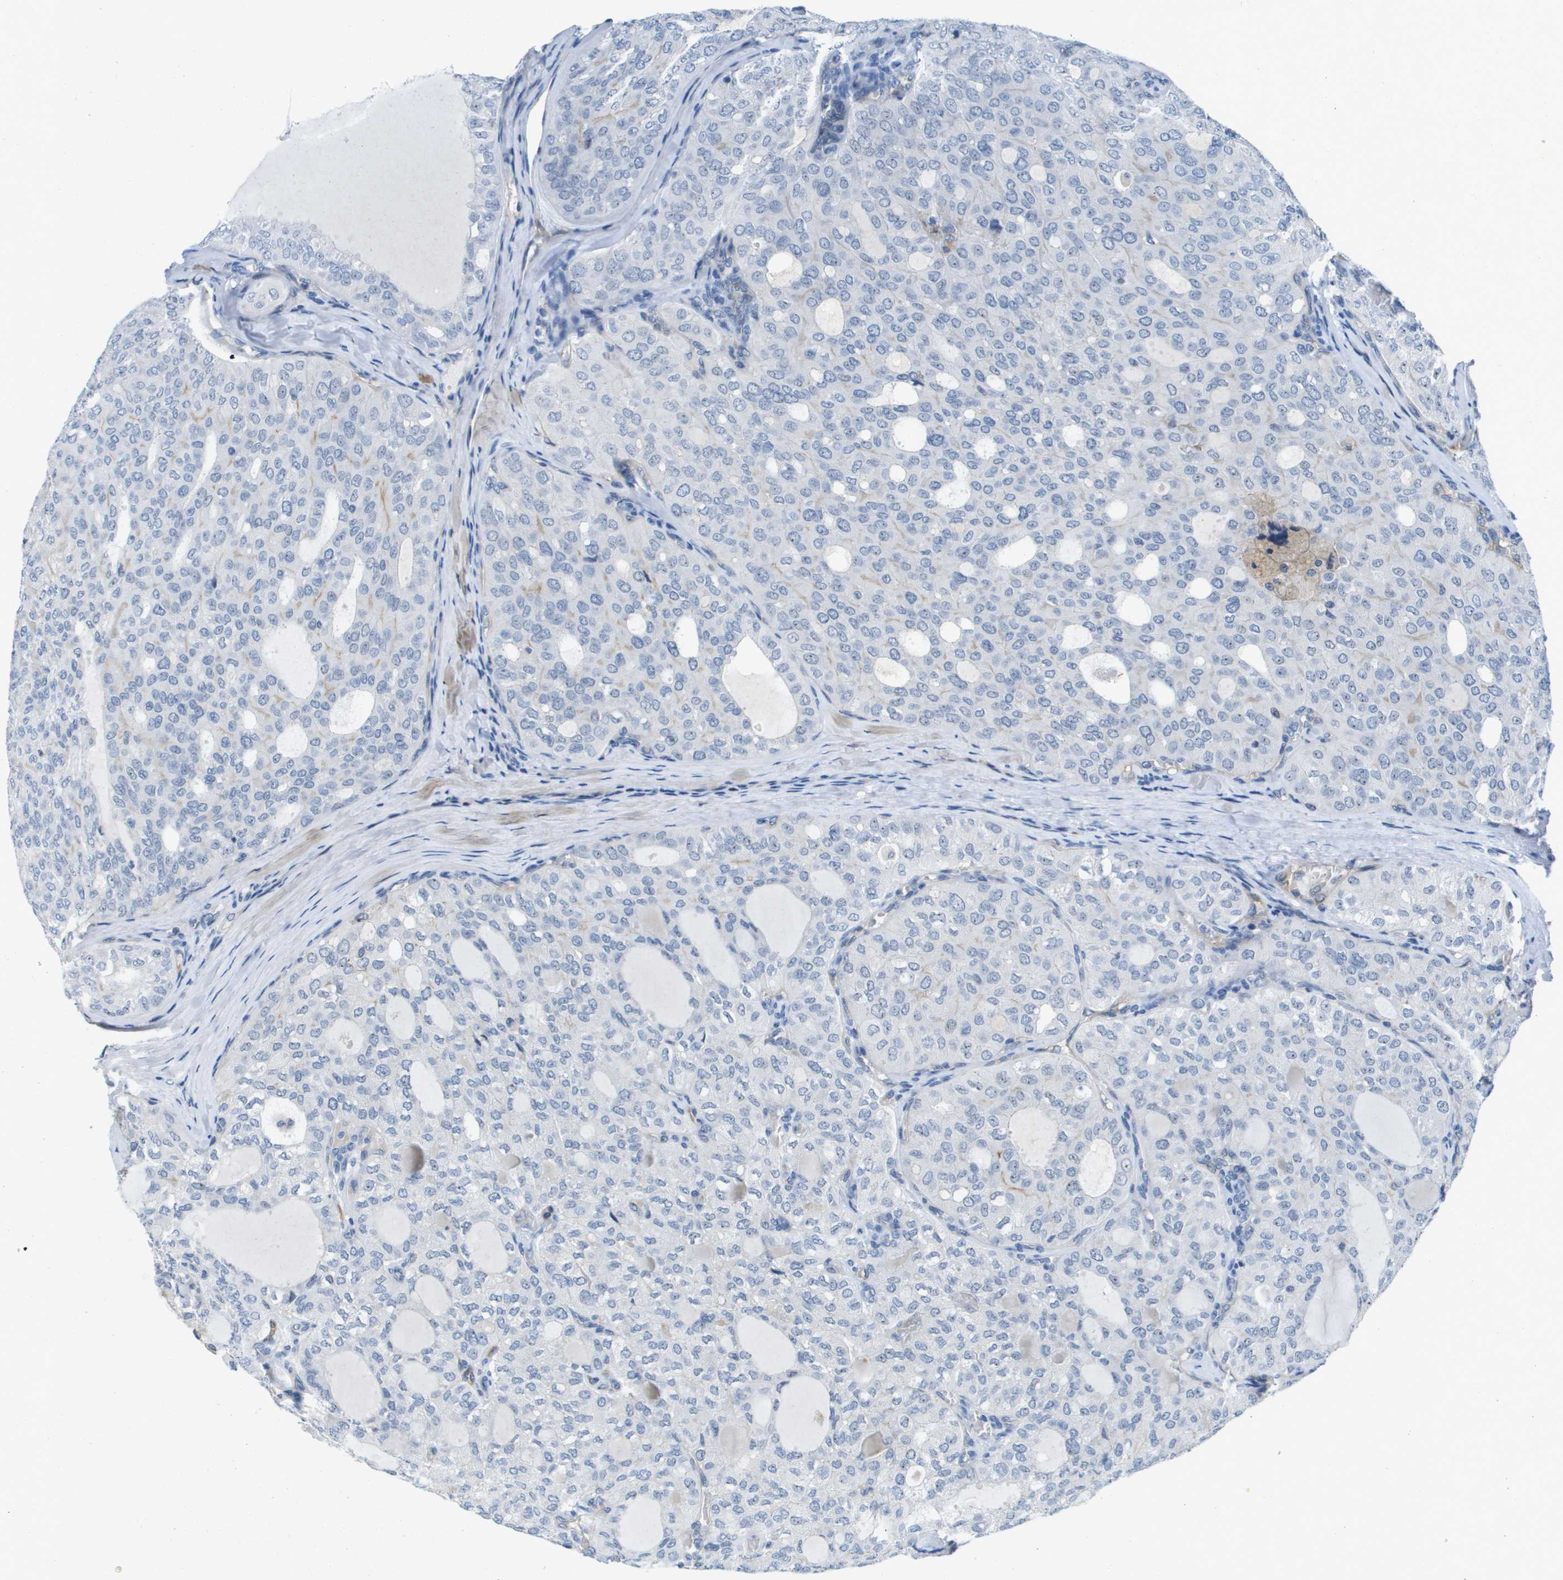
{"staining": {"intensity": "negative", "quantity": "none", "location": "none"}, "tissue": "thyroid cancer", "cell_type": "Tumor cells", "image_type": "cancer", "snomed": [{"axis": "morphology", "description": "Follicular adenoma carcinoma, NOS"}, {"axis": "topography", "description": "Thyroid gland"}], "caption": "Immunohistochemistry (IHC) of human thyroid cancer (follicular adenoma carcinoma) demonstrates no staining in tumor cells.", "gene": "ITGA6", "patient": {"sex": "male", "age": 75}}